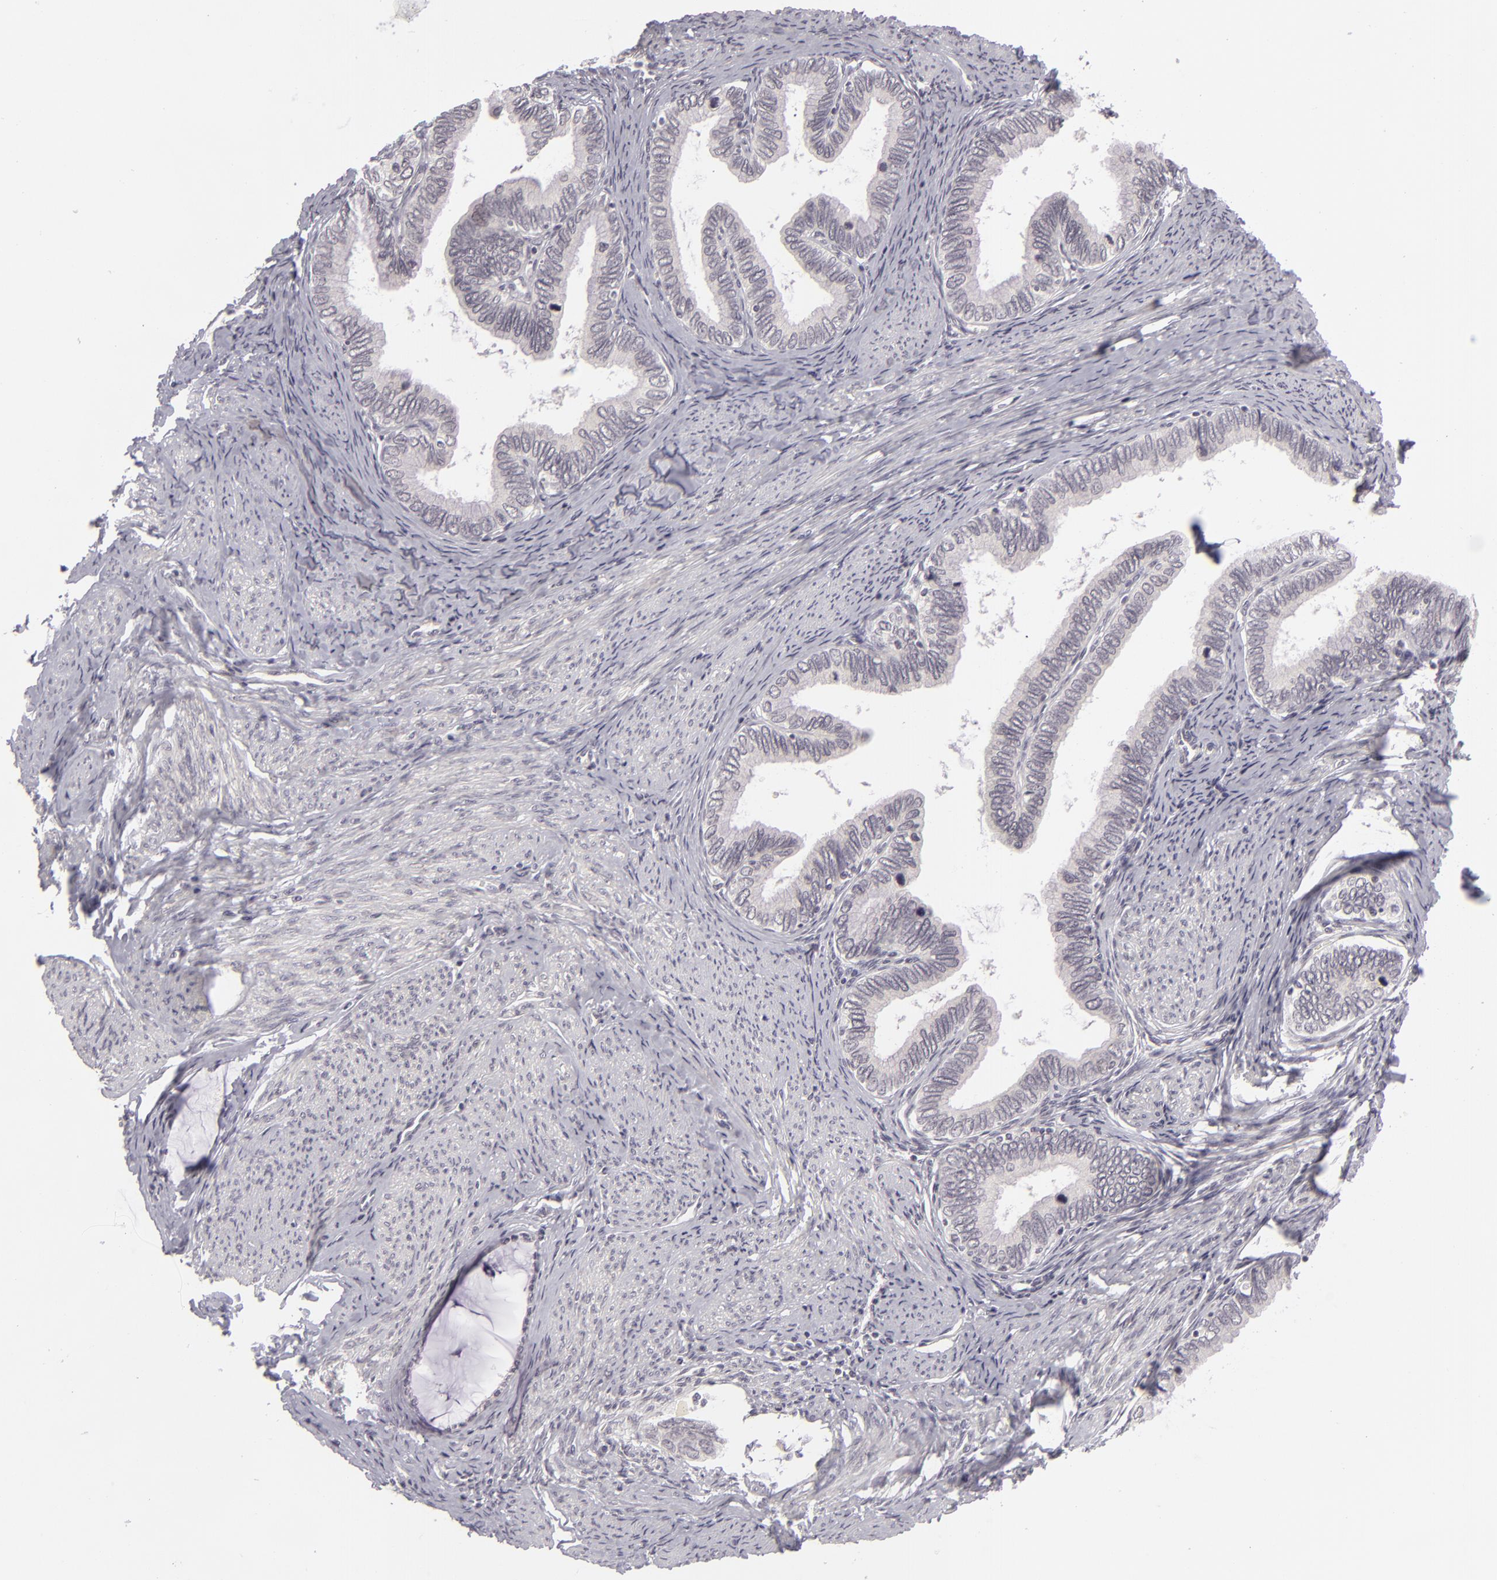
{"staining": {"intensity": "negative", "quantity": "none", "location": "none"}, "tissue": "cervical cancer", "cell_type": "Tumor cells", "image_type": "cancer", "snomed": [{"axis": "morphology", "description": "Adenocarcinoma, NOS"}, {"axis": "topography", "description": "Cervix"}], "caption": "An image of cervical cancer stained for a protein demonstrates no brown staining in tumor cells.", "gene": "DLG3", "patient": {"sex": "female", "age": 49}}